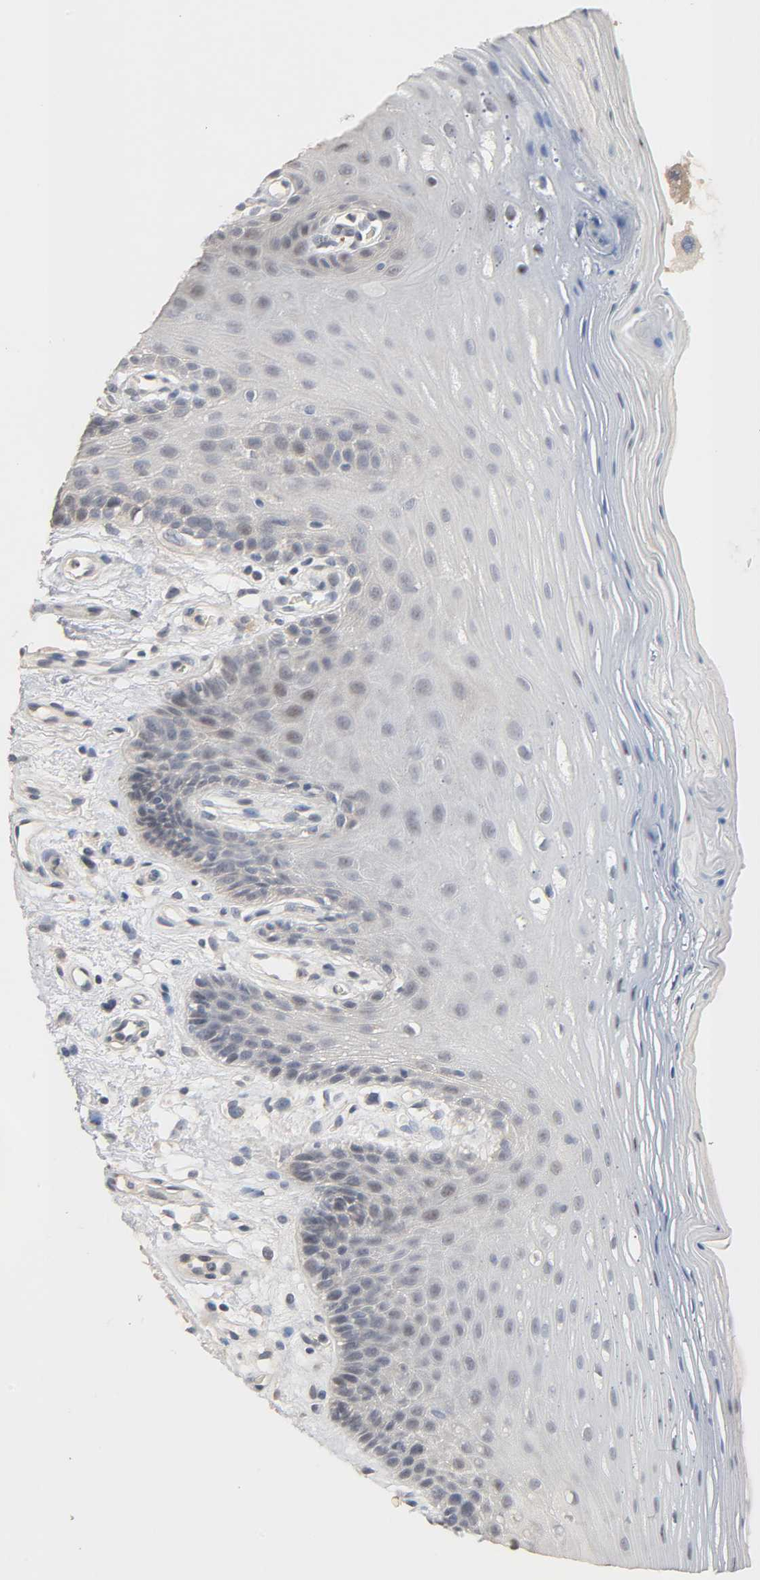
{"staining": {"intensity": "negative", "quantity": "none", "location": "none"}, "tissue": "oral mucosa", "cell_type": "Squamous epithelial cells", "image_type": "normal", "snomed": [{"axis": "morphology", "description": "Normal tissue, NOS"}, {"axis": "morphology", "description": "Squamous cell carcinoma, NOS"}, {"axis": "topography", "description": "Skeletal muscle"}, {"axis": "topography", "description": "Oral tissue"}, {"axis": "topography", "description": "Head-Neck"}], "caption": "A high-resolution photomicrograph shows immunohistochemistry (IHC) staining of benign oral mucosa, which shows no significant expression in squamous epithelial cells.", "gene": "MAGEA8", "patient": {"sex": "male", "age": 71}}